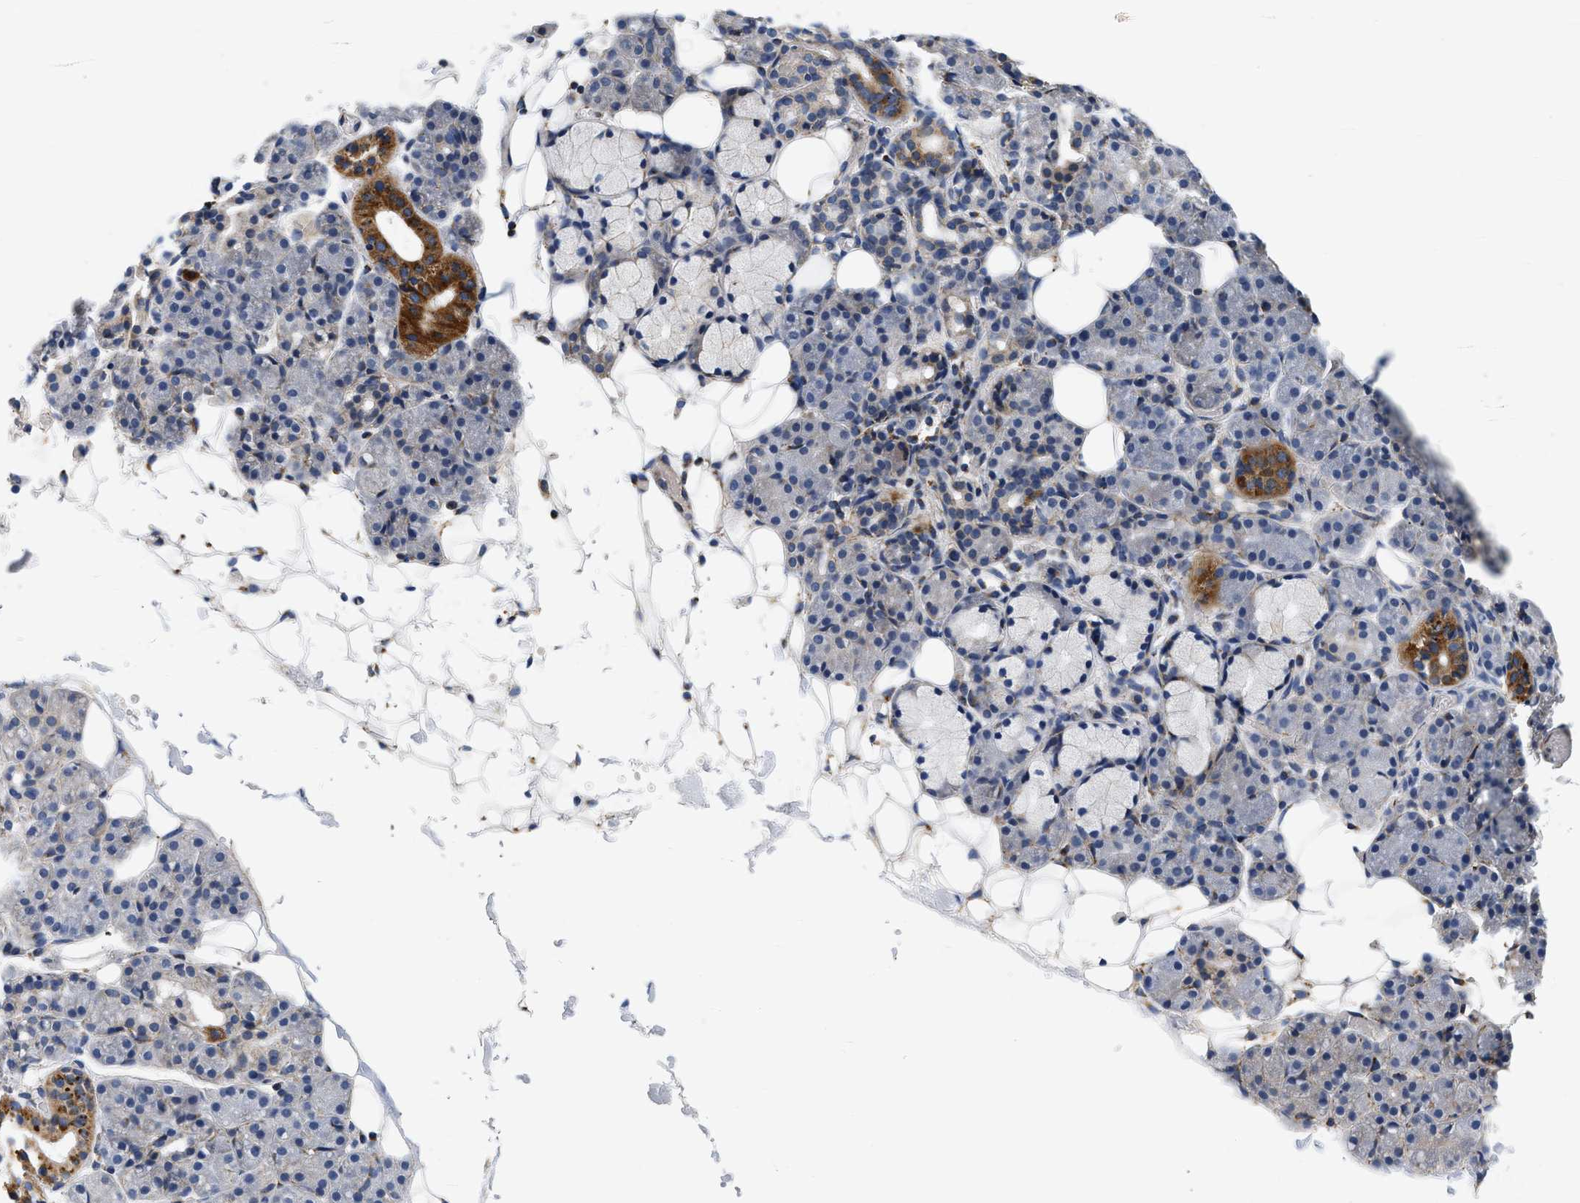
{"staining": {"intensity": "strong", "quantity": "<25%", "location": "cytoplasmic/membranous"}, "tissue": "salivary gland", "cell_type": "Glandular cells", "image_type": "normal", "snomed": [{"axis": "morphology", "description": "Normal tissue, NOS"}, {"axis": "topography", "description": "Salivary gland"}], "caption": "DAB immunohistochemical staining of benign human salivary gland demonstrates strong cytoplasmic/membranous protein expression in approximately <25% of glandular cells.", "gene": "PDP1", "patient": {"sex": "male", "age": 63}}